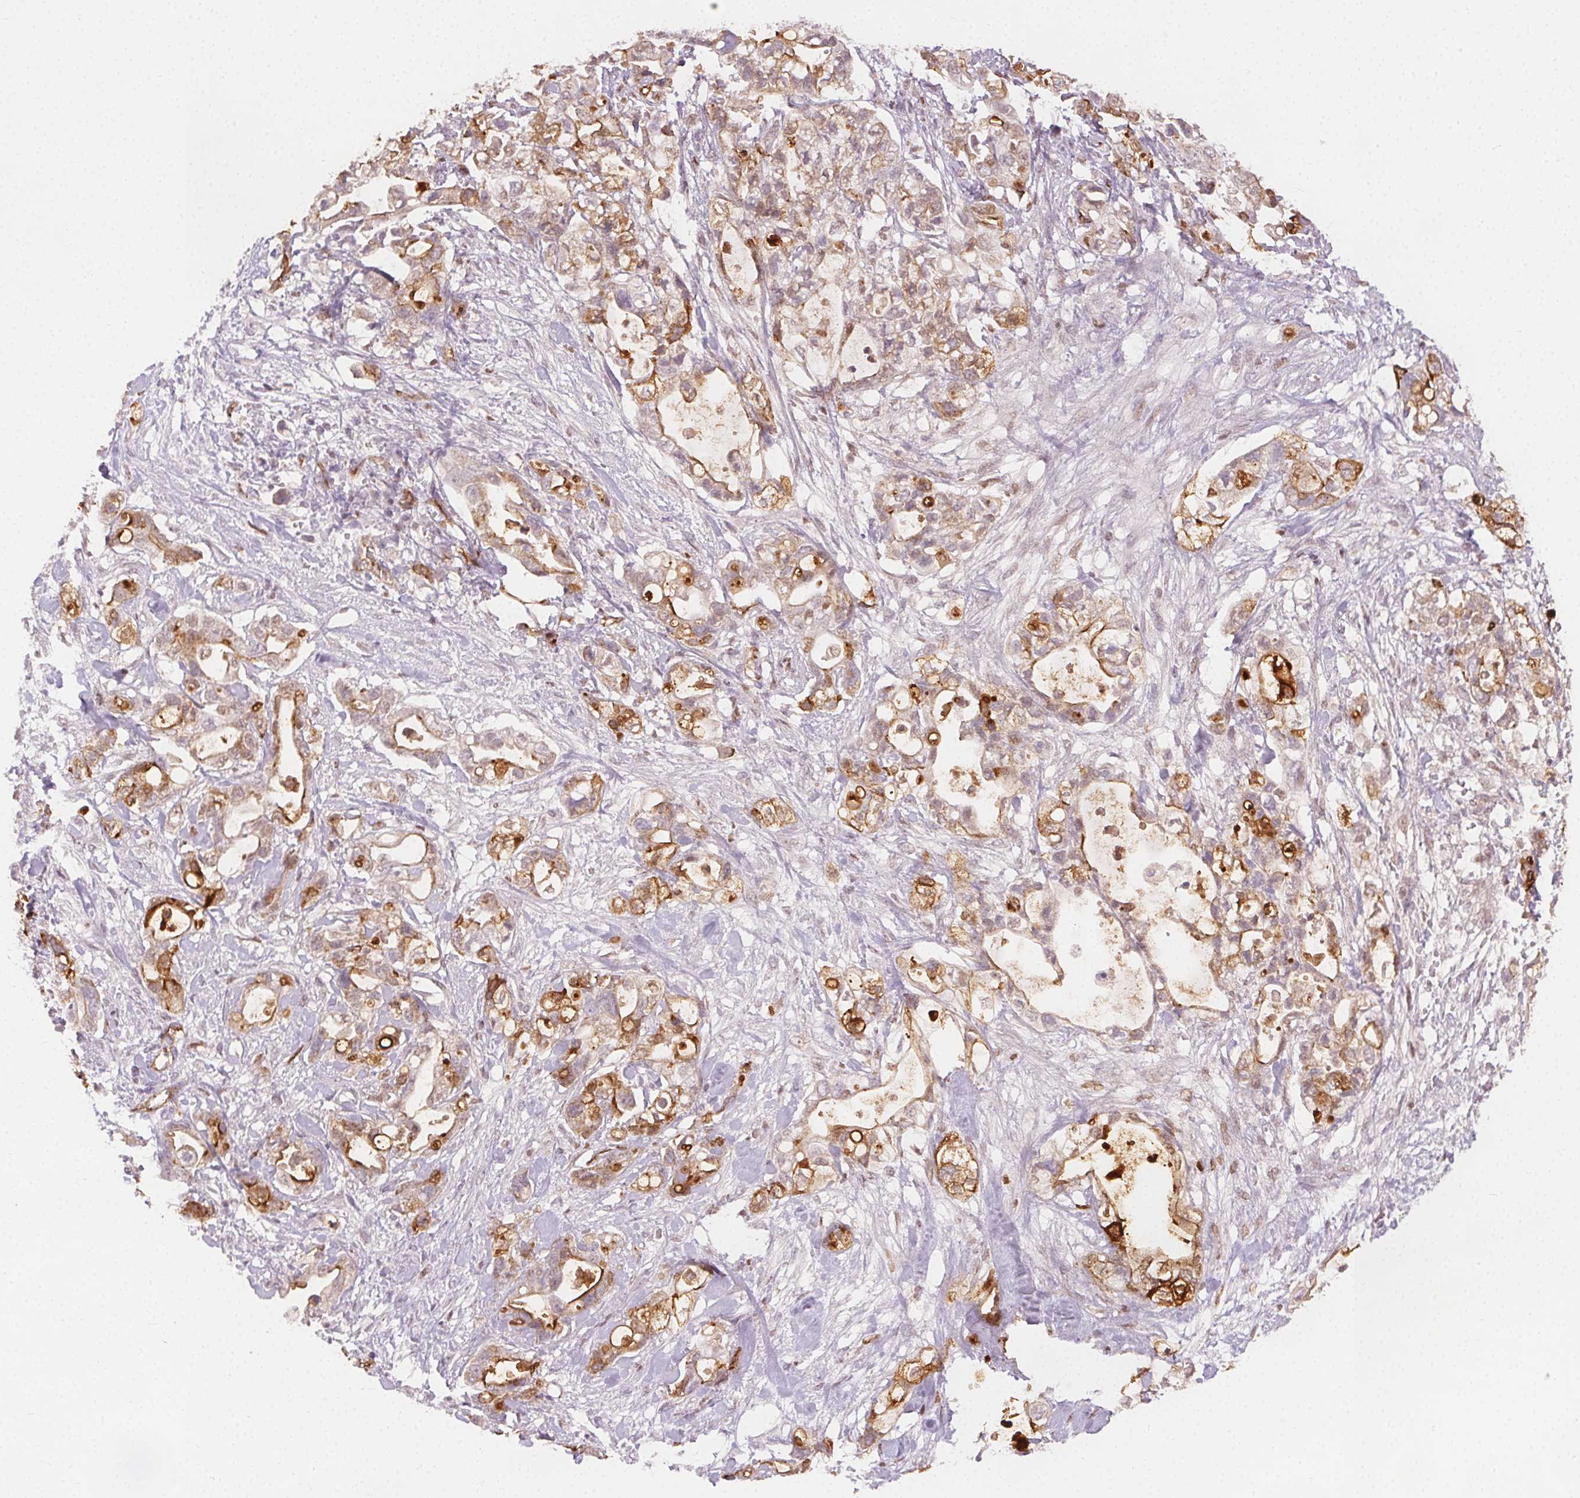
{"staining": {"intensity": "strong", "quantity": "25%-75%", "location": "cytoplasmic/membranous"}, "tissue": "pancreatic cancer", "cell_type": "Tumor cells", "image_type": "cancer", "snomed": [{"axis": "morphology", "description": "Adenocarcinoma, NOS"}, {"axis": "topography", "description": "Pancreas"}], "caption": "Immunohistochemical staining of human pancreatic adenocarcinoma exhibits high levels of strong cytoplasmic/membranous expression in approximately 25%-75% of tumor cells. (brown staining indicates protein expression, while blue staining denotes nuclei).", "gene": "PODXL", "patient": {"sex": "female", "age": 72}}